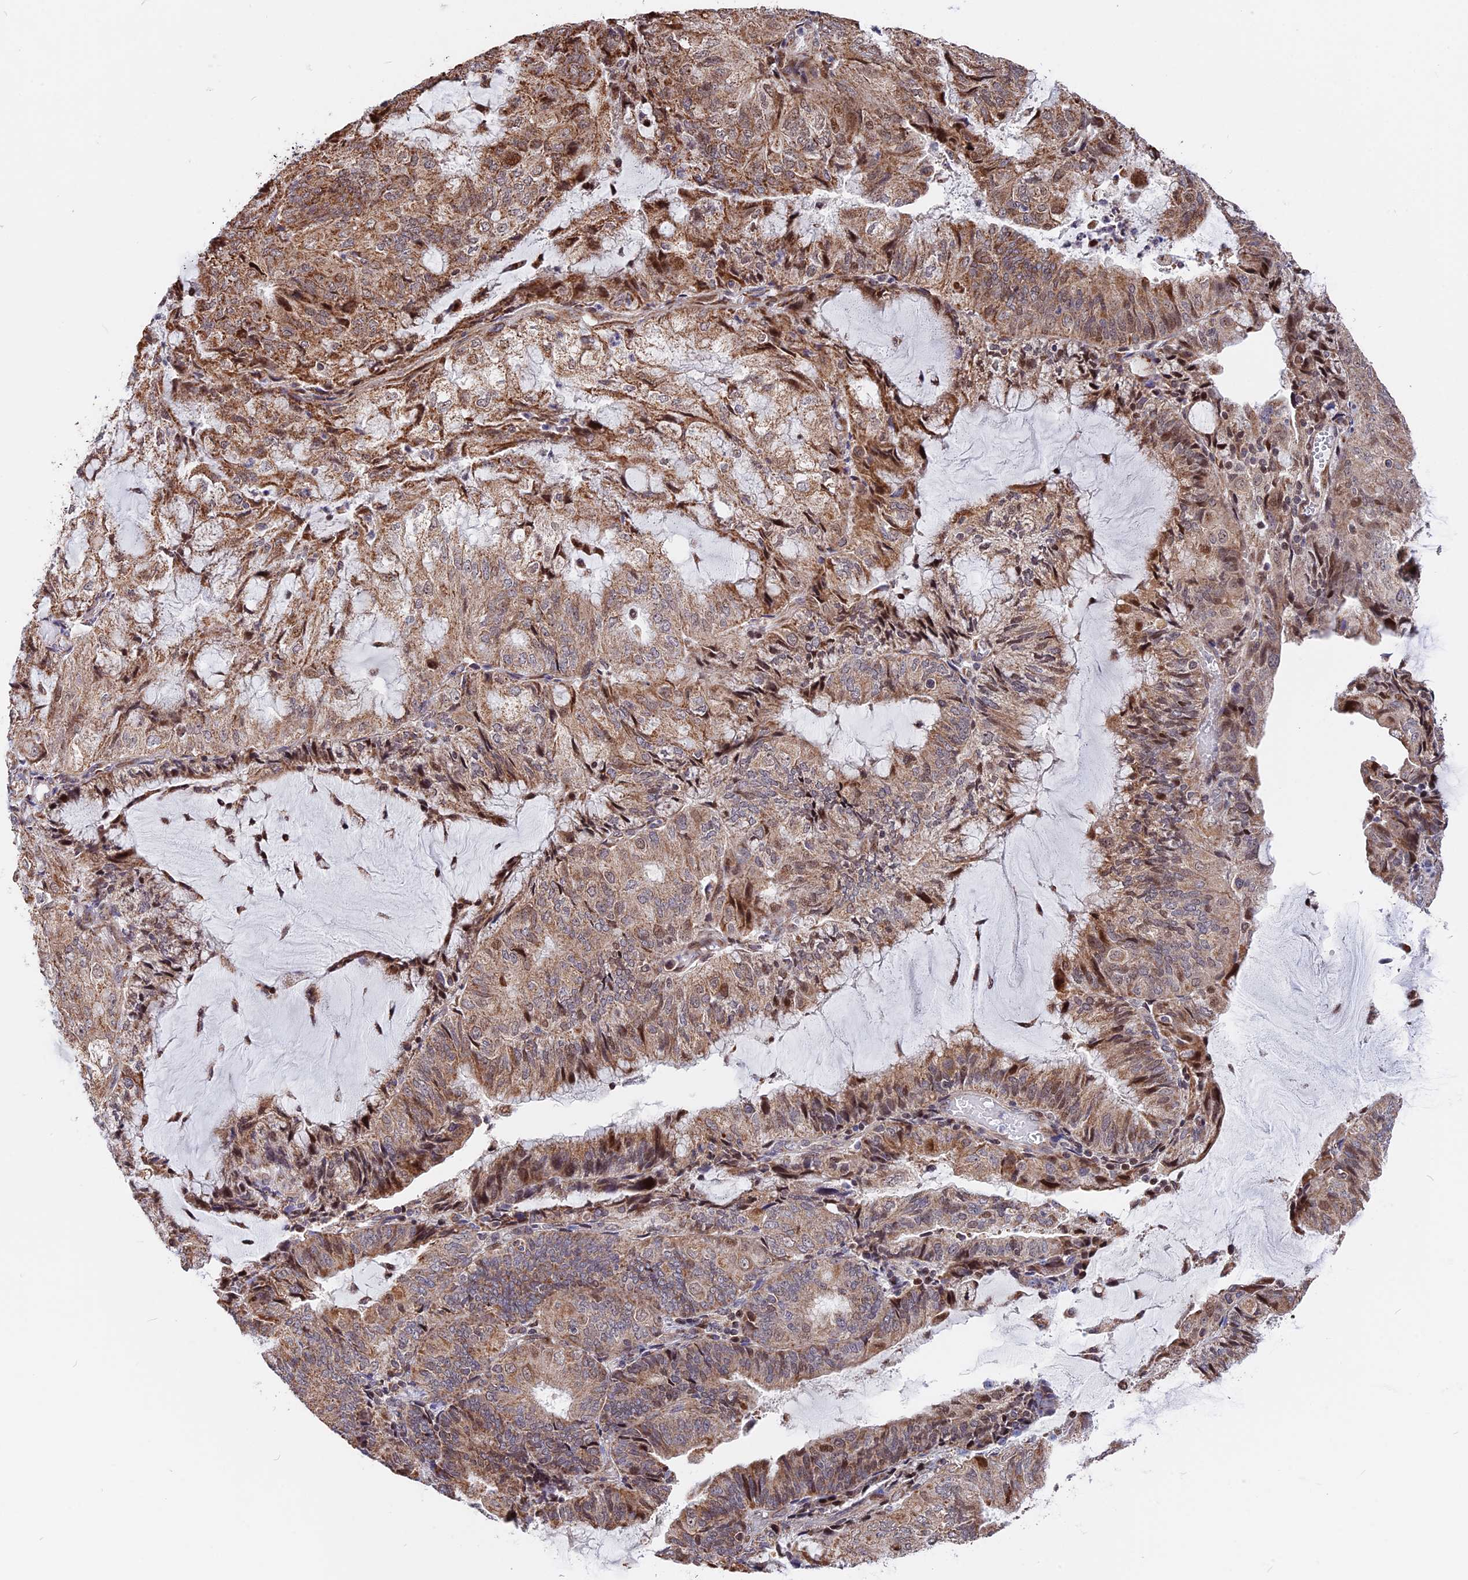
{"staining": {"intensity": "moderate", "quantity": ">75%", "location": "cytoplasmic/membranous"}, "tissue": "endometrial cancer", "cell_type": "Tumor cells", "image_type": "cancer", "snomed": [{"axis": "morphology", "description": "Adenocarcinoma, NOS"}, {"axis": "topography", "description": "Endometrium"}], "caption": "IHC of endometrial cancer (adenocarcinoma) shows medium levels of moderate cytoplasmic/membranous positivity in approximately >75% of tumor cells. (DAB (3,3'-diaminobenzidine) = brown stain, brightfield microscopy at high magnification).", "gene": "FAM174C", "patient": {"sex": "female", "age": 81}}